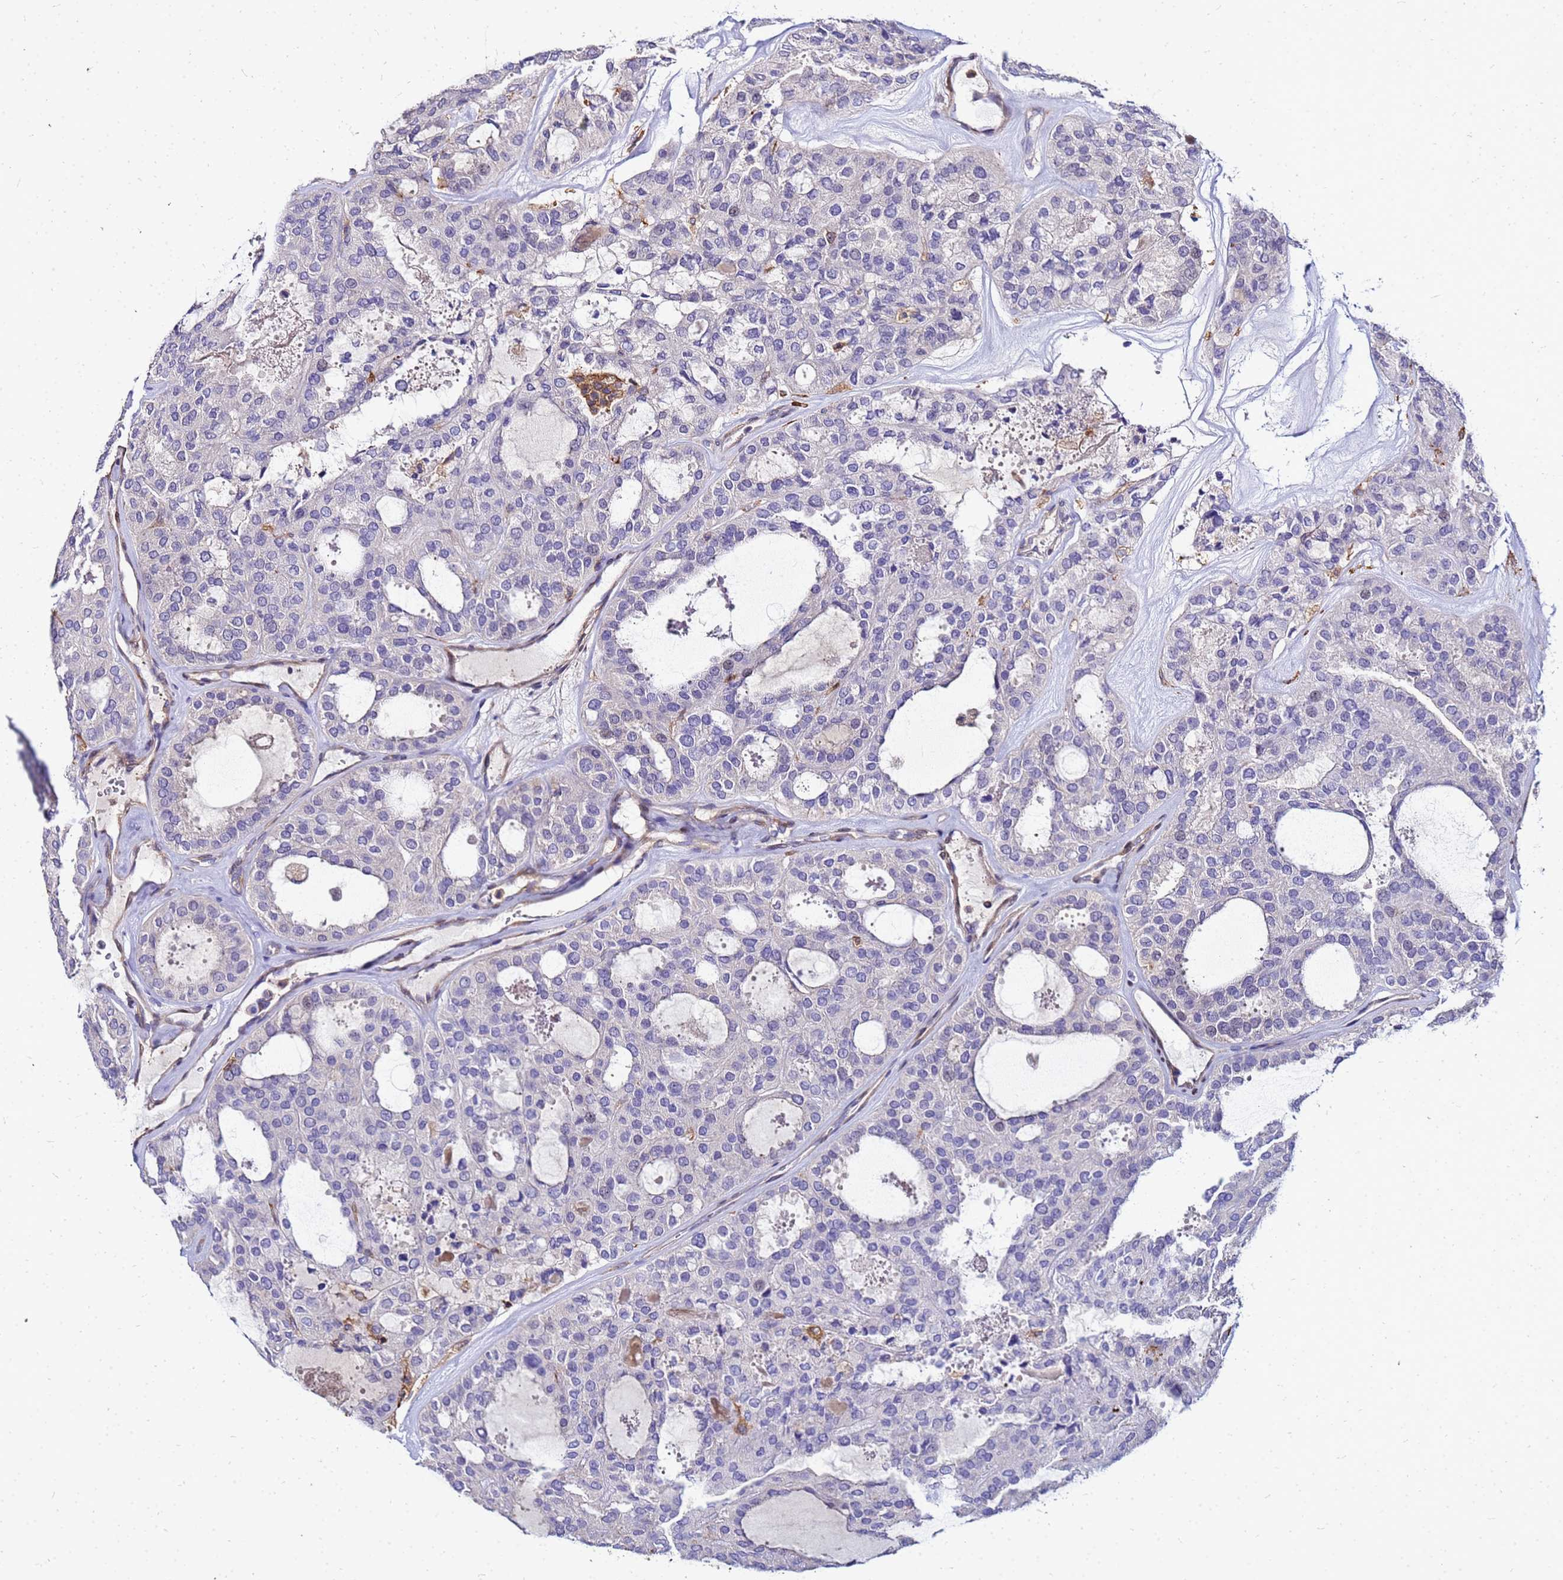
{"staining": {"intensity": "negative", "quantity": "none", "location": "none"}, "tissue": "thyroid cancer", "cell_type": "Tumor cells", "image_type": "cancer", "snomed": [{"axis": "morphology", "description": "Follicular adenoma carcinoma, NOS"}, {"axis": "topography", "description": "Thyroid gland"}], "caption": "This is a micrograph of immunohistochemistry staining of follicular adenoma carcinoma (thyroid), which shows no positivity in tumor cells. (Brightfield microscopy of DAB immunohistochemistry (IHC) at high magnification).", "gene": "DBNDD2", "patient": {"sex": "male", "age": 75}}